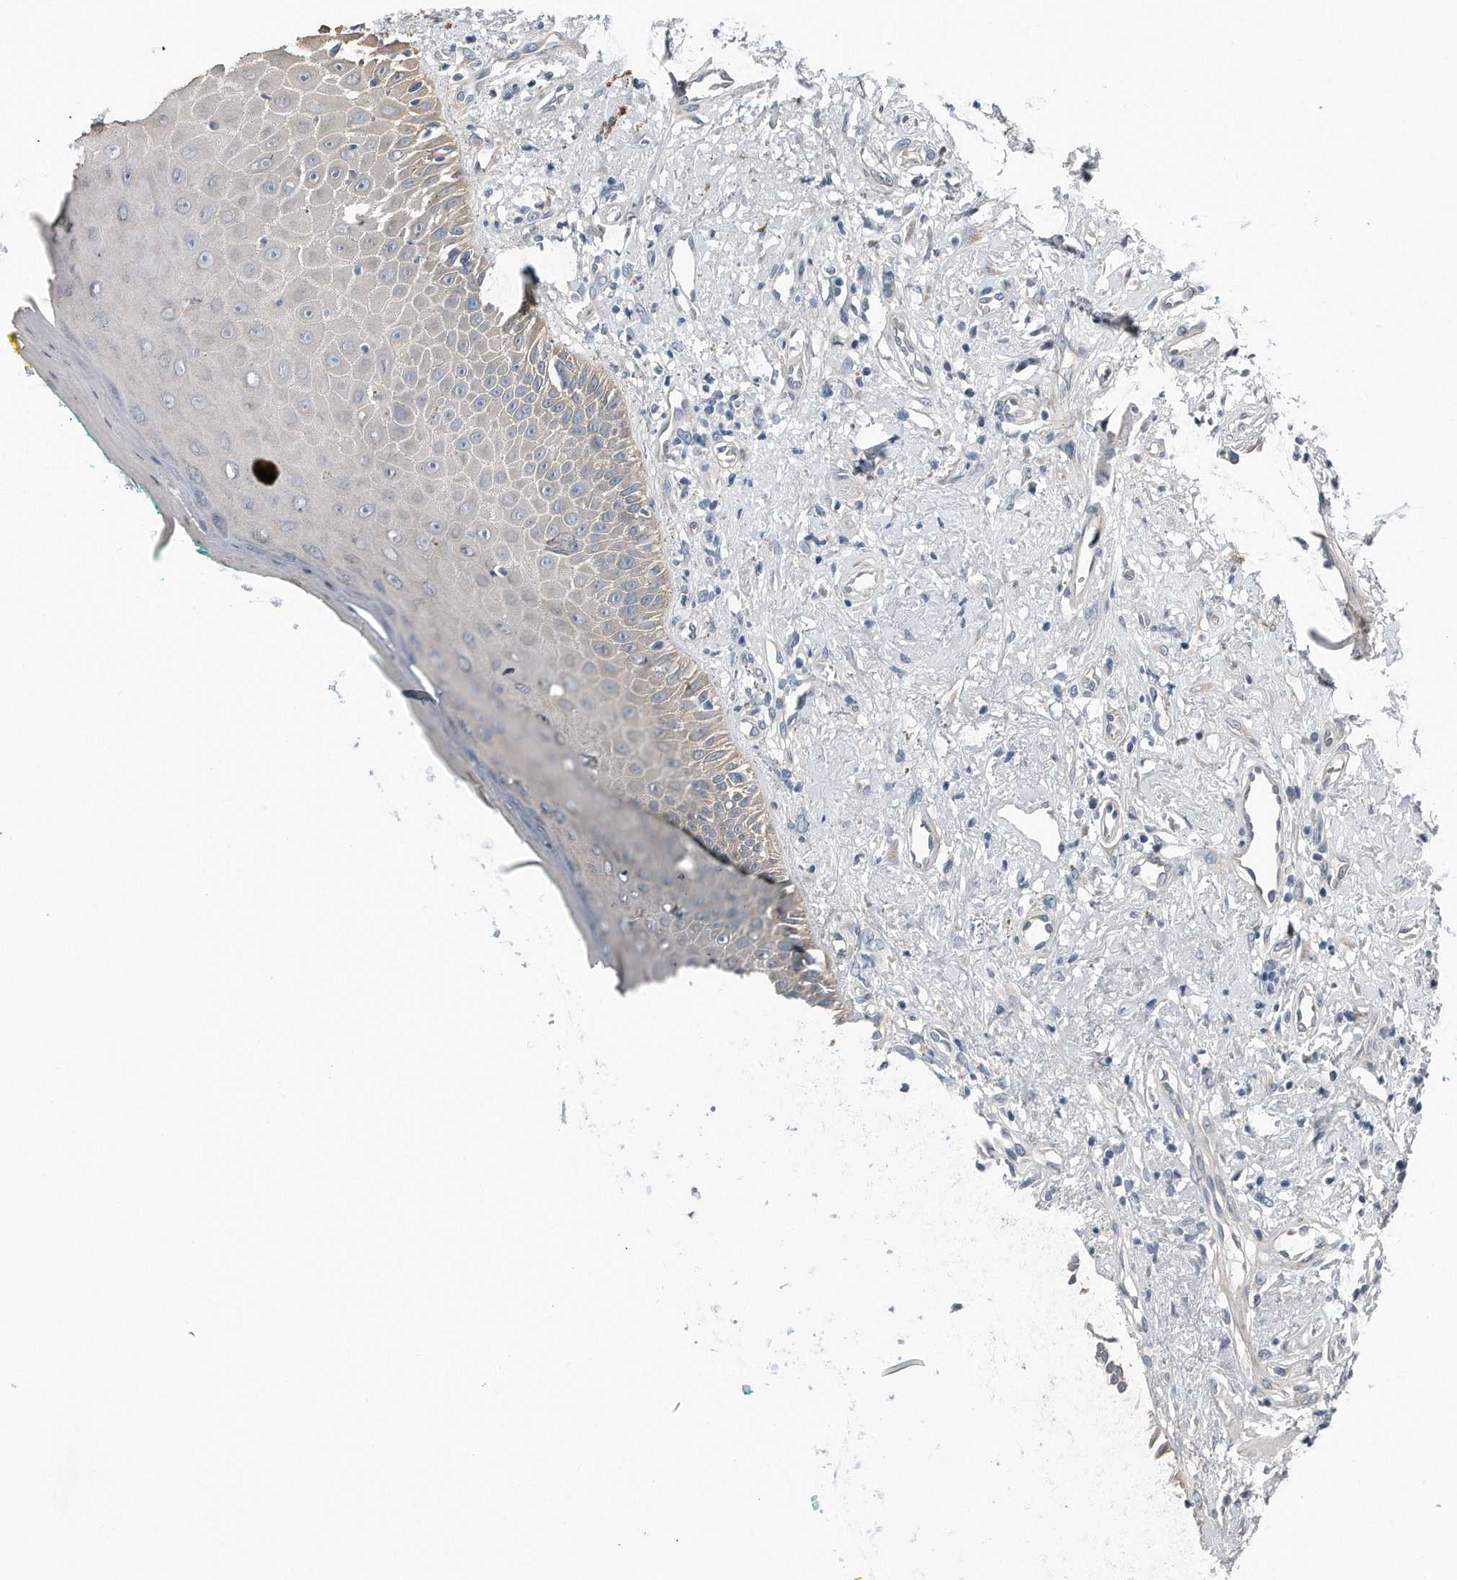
{"staining": {"intensity": "moderate", "quantity": "<25%", "location": "cytoplasmic/membranous"}, "tissue": "oral mucosa", "cell_type": "Squamous epithelial cells", "image_type": "normal", "snomed": [{"axis": "morphology", "description": "Normal tissue, NOS"}, {"axis": "topography", "description": "Oral tissue"}], "caption": "Protein staining of normal oral mucosa shows moderate cytoplasmic/membranous staining in about <25% of squamous epithelial cells.", "gene": "YRDC", "patient": {"sex": "female", "age": 70}}